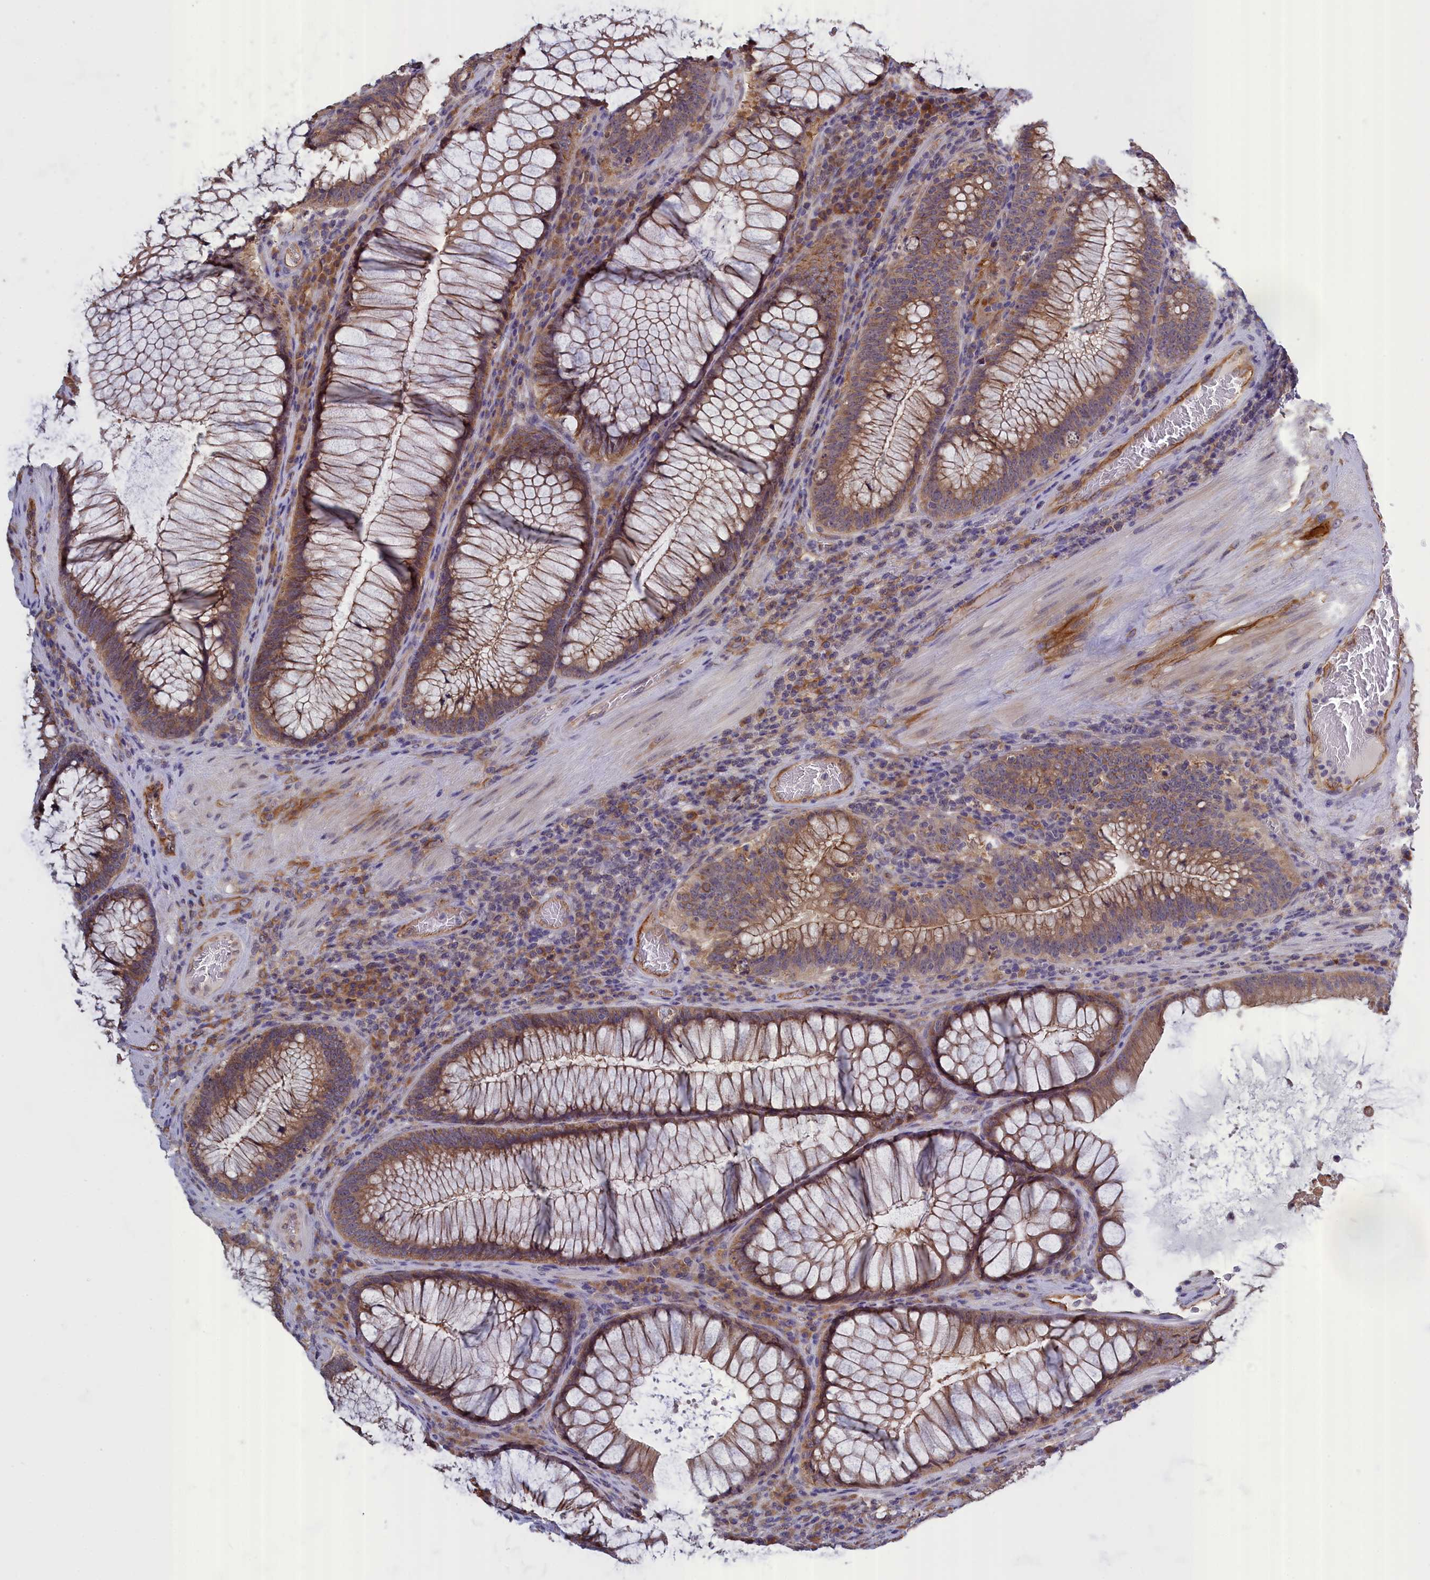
{"staining": {"intensity": "weak", "quantity": ">75%", "location": "cytoplasmic/membranous"}, "tissue": "colorectal cancer", "cell_type": "Tumor cells", "image_type": "cancer", "snomed": [{"axis": "morphology", "description": "Normal tissue, NOS"}, {"axis": "topography", "description": "Colon"}], "caption": "There is low levels of weak cytoplasmic/membranous staining in tumor cells of colorectal cancer, as demonstrated by immunohistochemical staining (brown color).", "gene": "COL19A1", "patient": {"sex": "female", "age": 82}}